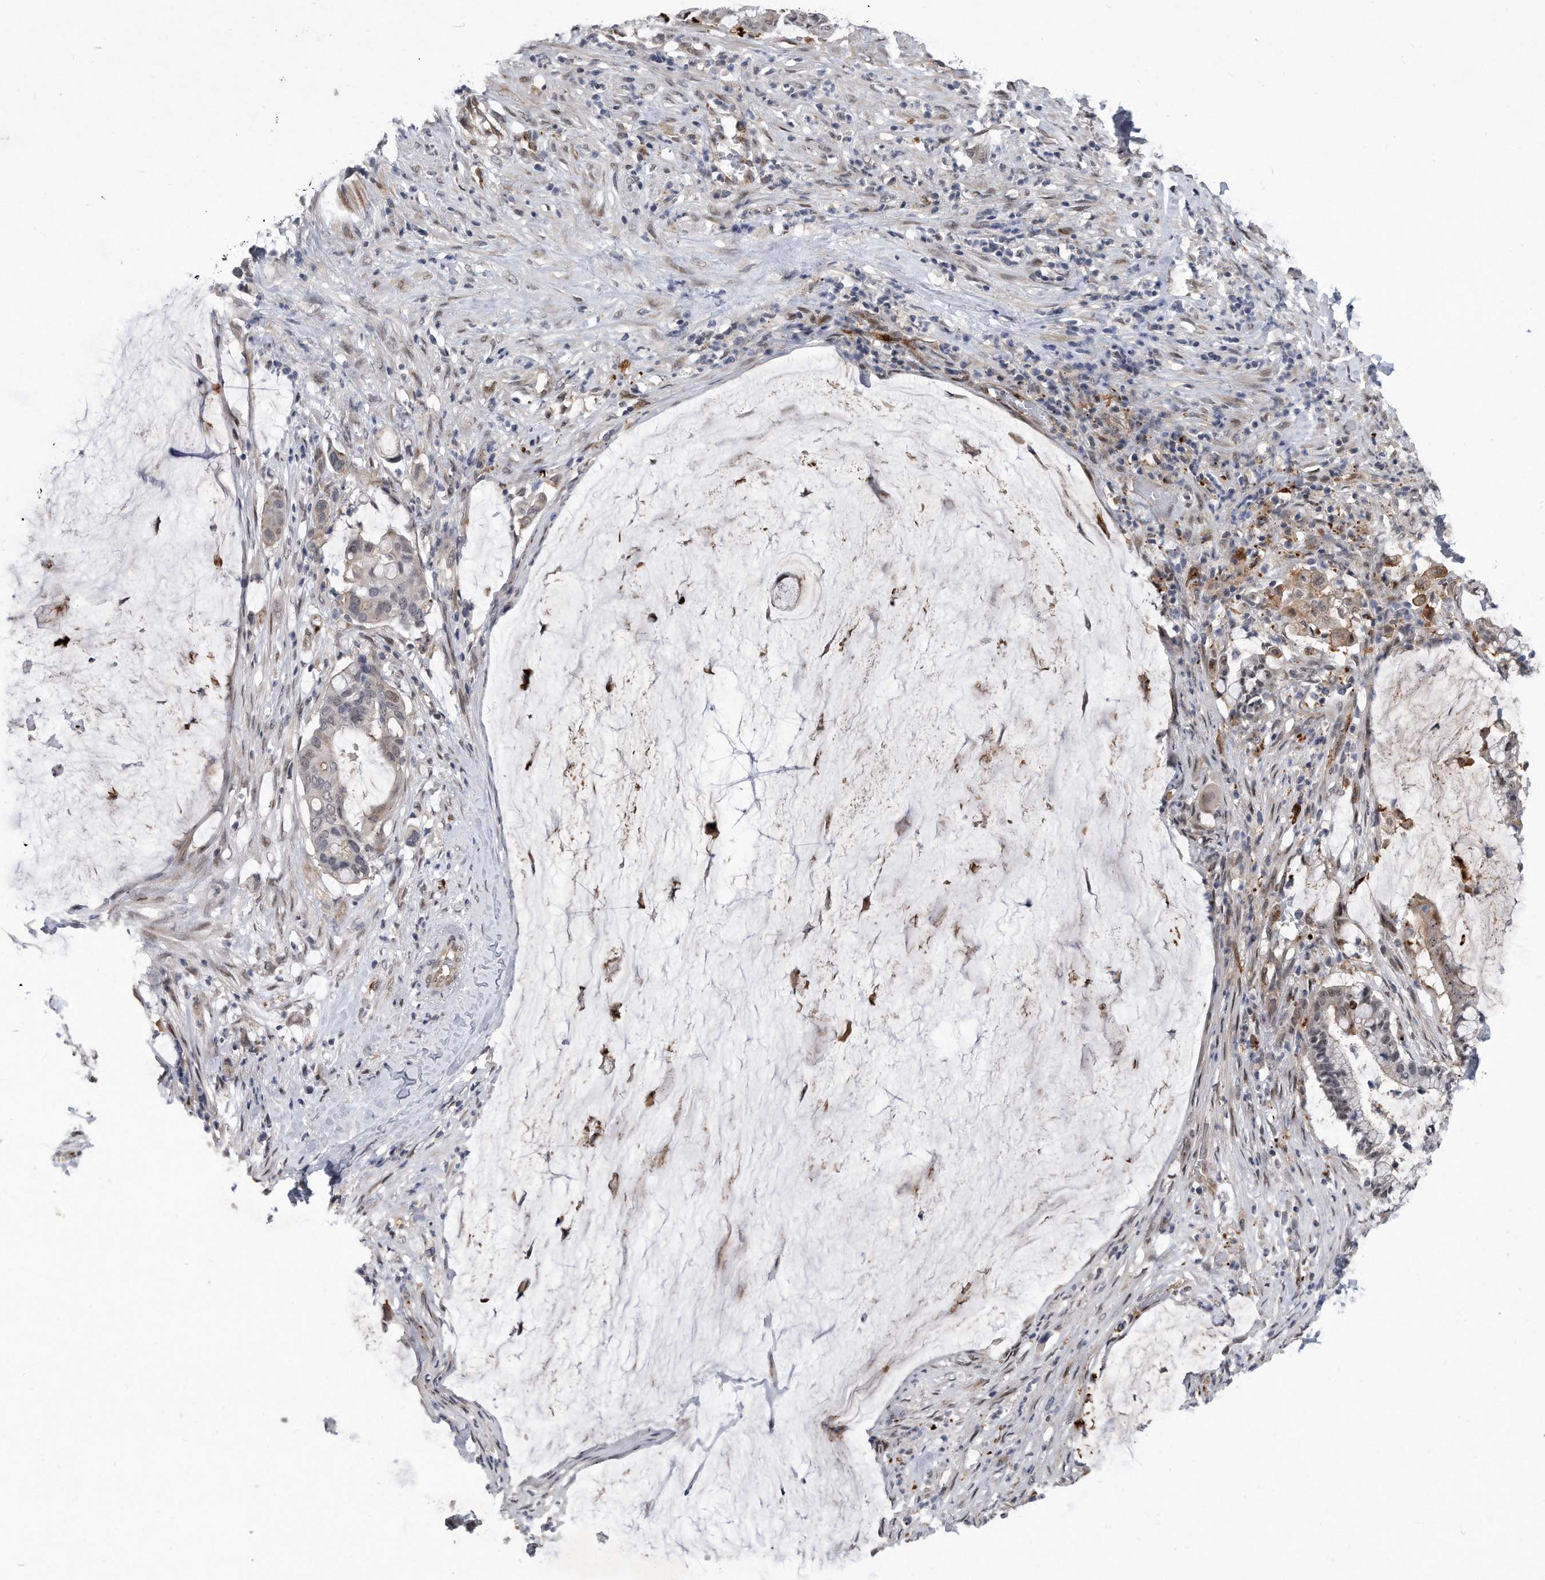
{"staining": {"intensity": "negative", "quantity": "none", "location": "none"}, "tissue": "pancreatic cancer", "cell_type": "Tumor cells", "image_type": "cancer", "snomed": [{"axis": "morphology", "description": "Adenocarcinoma, NOS"}, {"axis": "topography", "description": "Pancreas"}], "caption": "An IHC micrograph of pancreatic cancer (adenocarcinoma) is shown. There is no staining in tumor cells of pancreatic cancer (adenocarcinoma).", "gene": "PGBD2", "patient": {"sex": "male", "age": 41}}